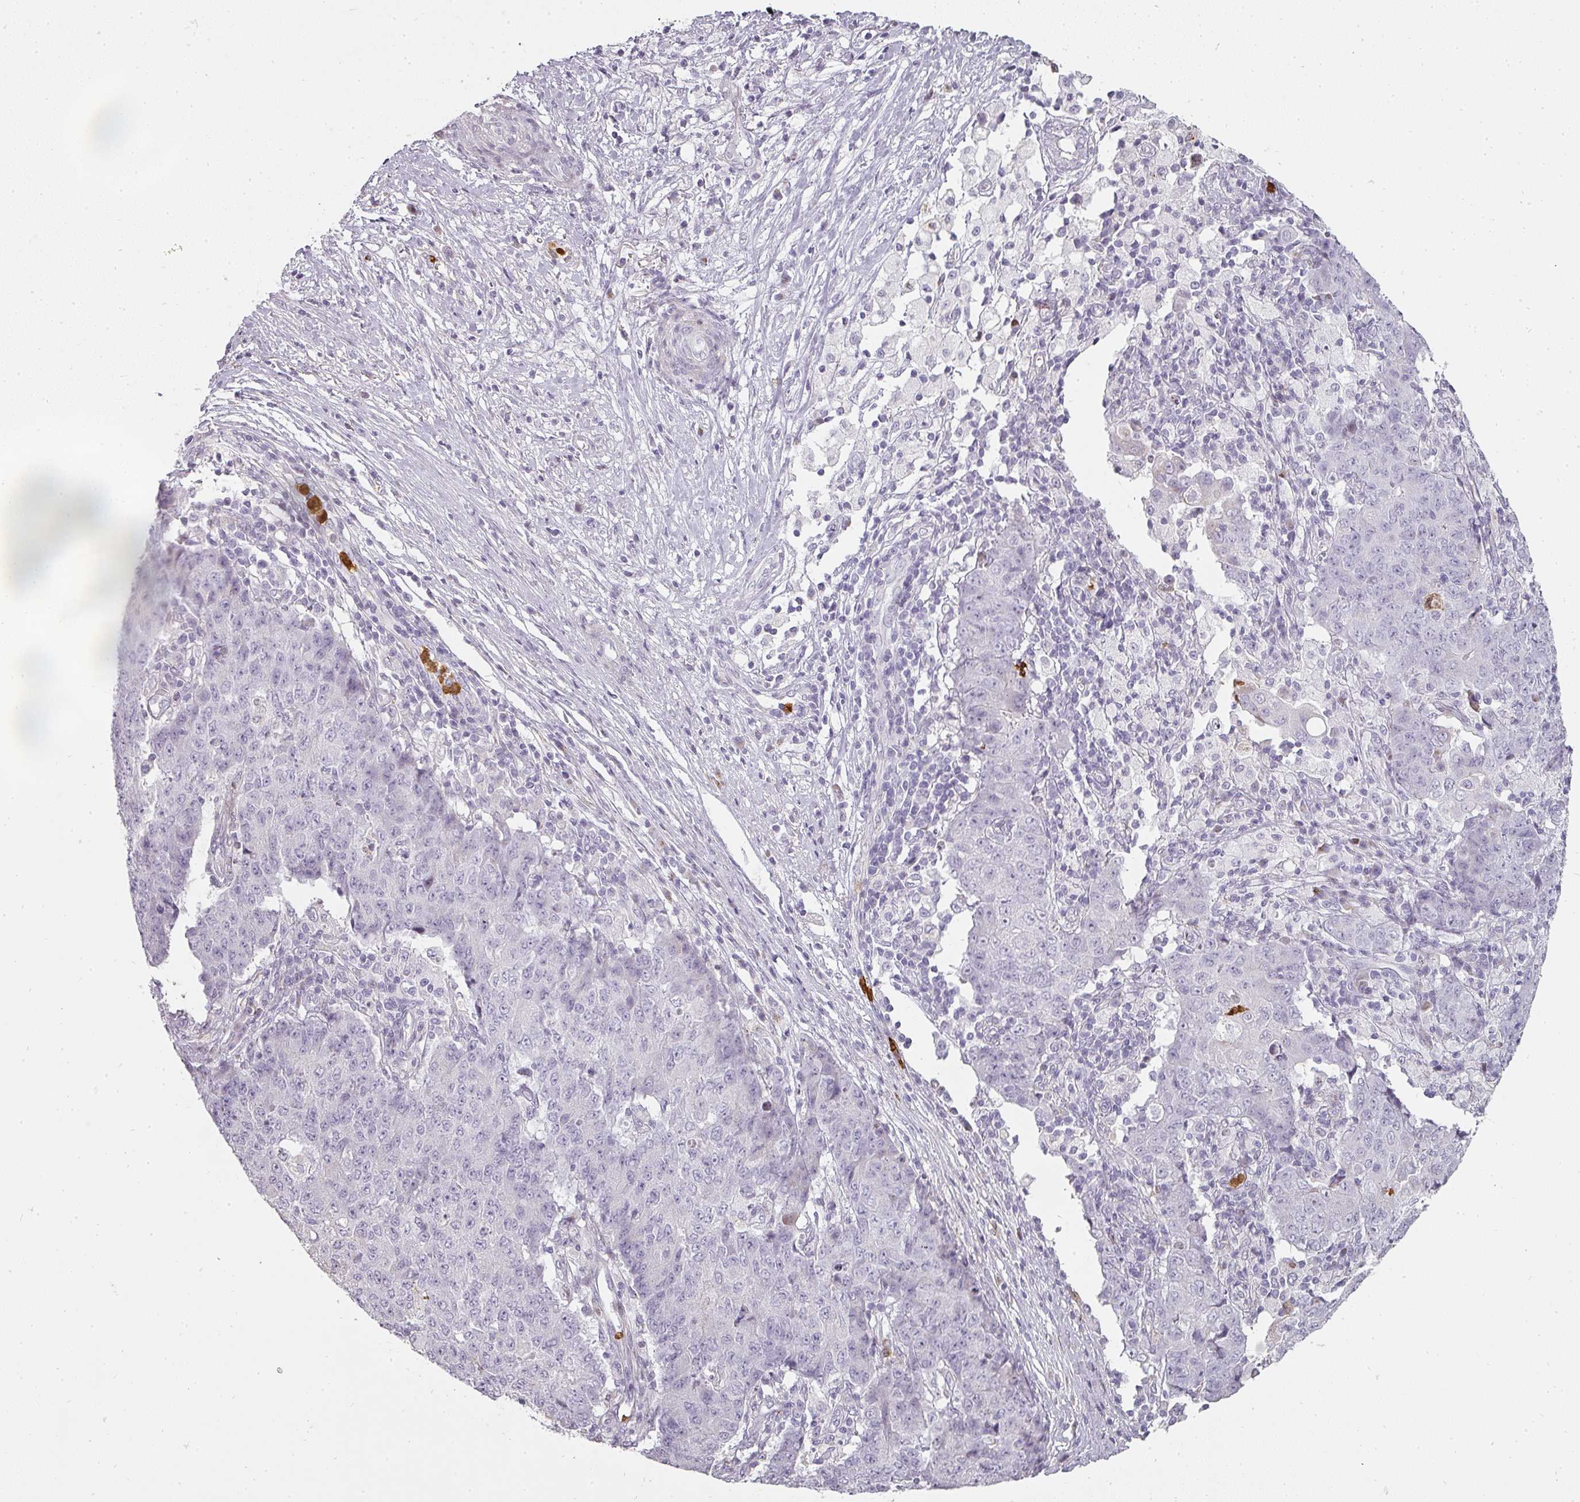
{"staining": {"intensity": "negative", "quantity": "none", "location": "none"}, "tissue": "ovarian cancer", "cell_type": "Tumor cells", "image_type": "cancer", "snomed": [{"axis": "morphology", "description": "Carcinoma, endometroid"}, {"axis": "topography", "description": "Ovary"}], "caption": "IHC photomicrograph of human ovarian endometroid carcinoma stained for a protein (brown), which displays no expression in tumor cells.", "gene": "BIK", "patient": {"sex": "female", "age": 42}}